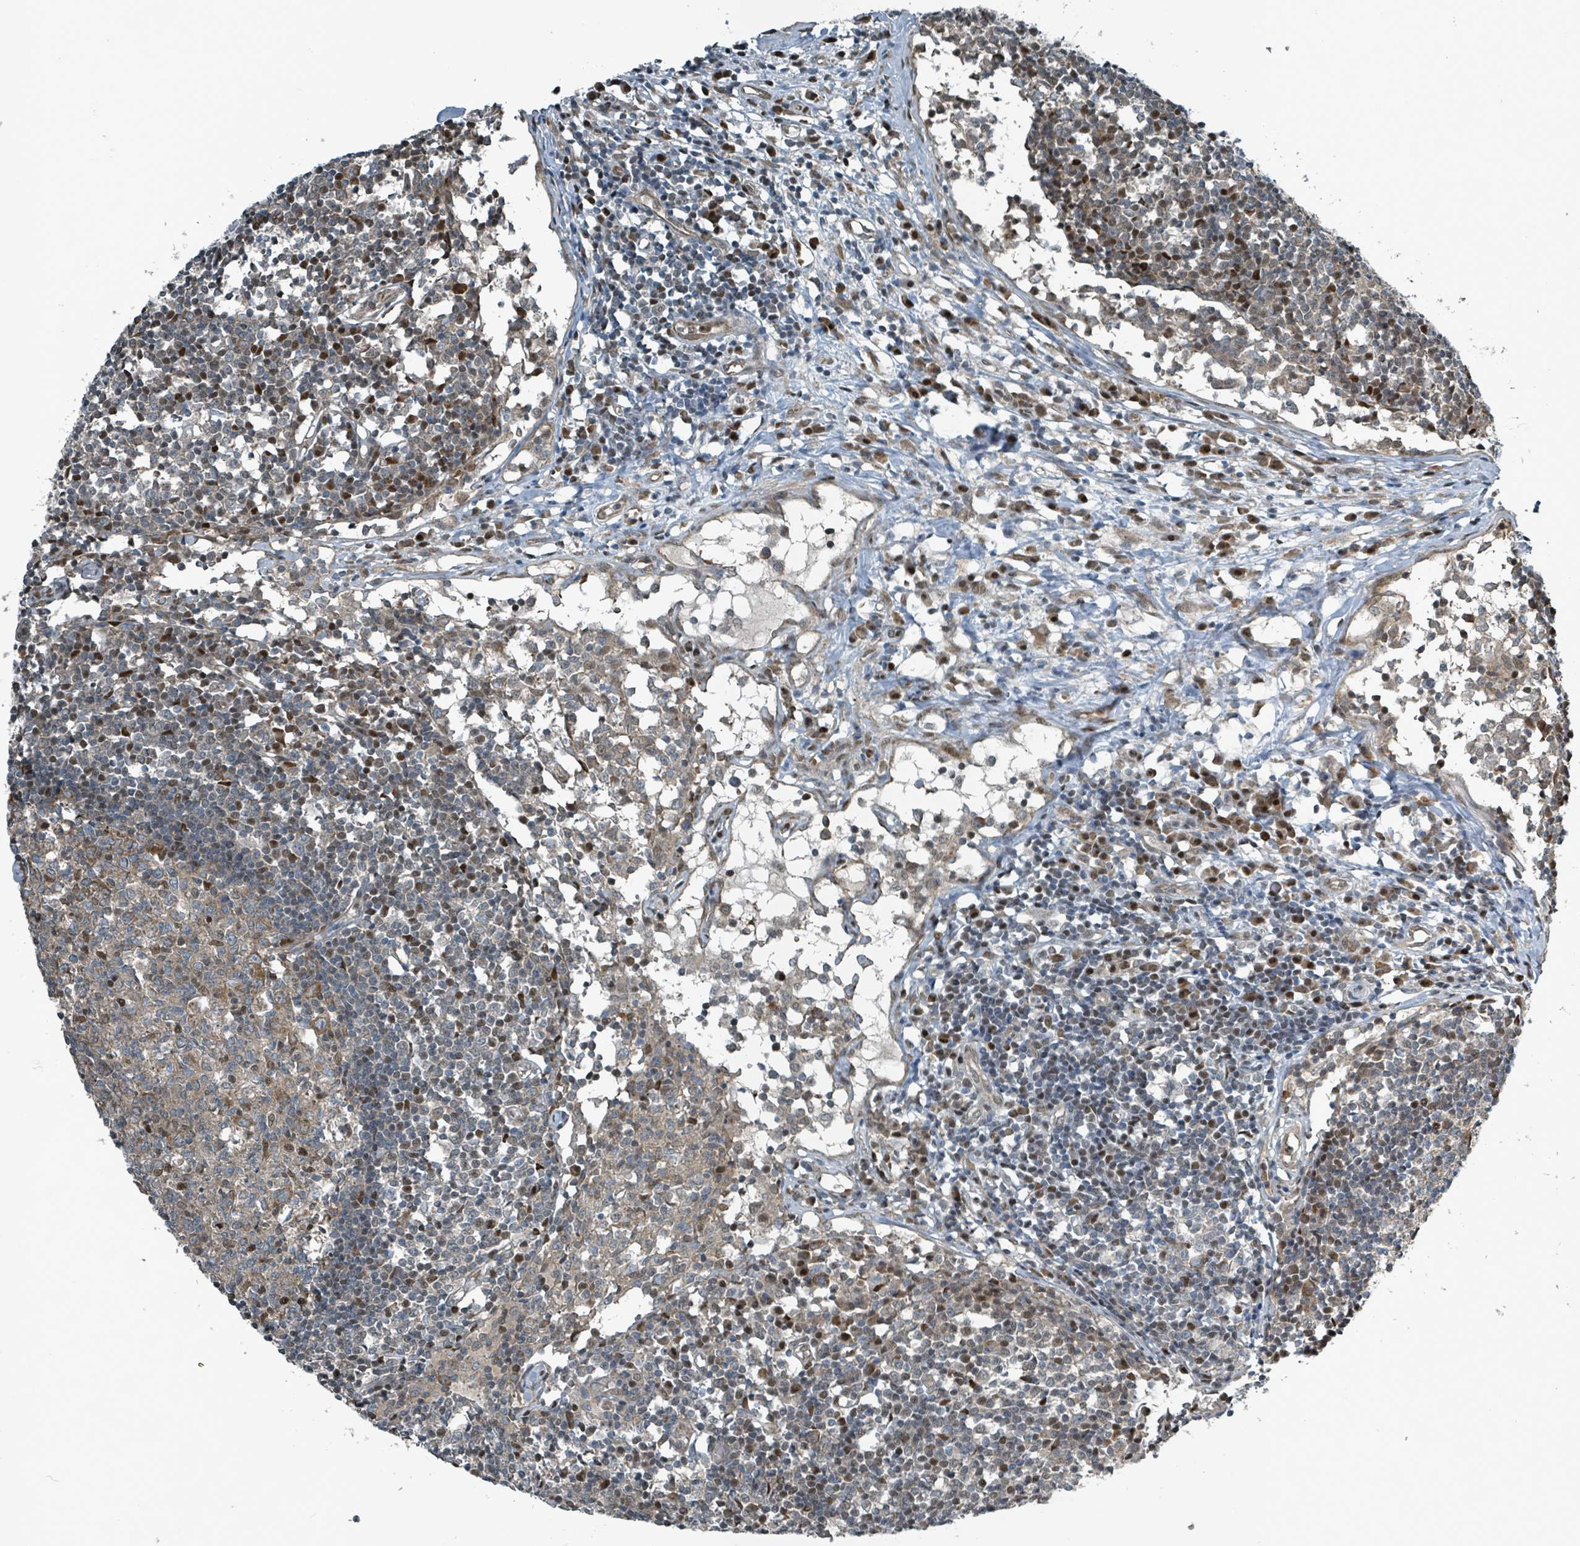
{"staining": {"intensity": "strong", "quantity": "<25%", "location": "nuclear"}, "tissue": "lymph node", "cell_type": "Germinal center cells", "image_type": "normal", "snomed": [{"axis": "morphology", "description": "Normal tissue, NOS"}, {"axis": "topography", "description": "Lymph node"}], "caption": "Lymph node was stained to show a protein in brown. There is medium levels of strong nuclear positivity in approximately <25% of germinal center cells. (Stains: DAB (3,3'-diaminobenzidine) in brown, nuclei in blue, Microscopy: brightfield microscopy at high magnification).", "gene": "RHPN2", "patient": {"sex": "female", "age": 55}}